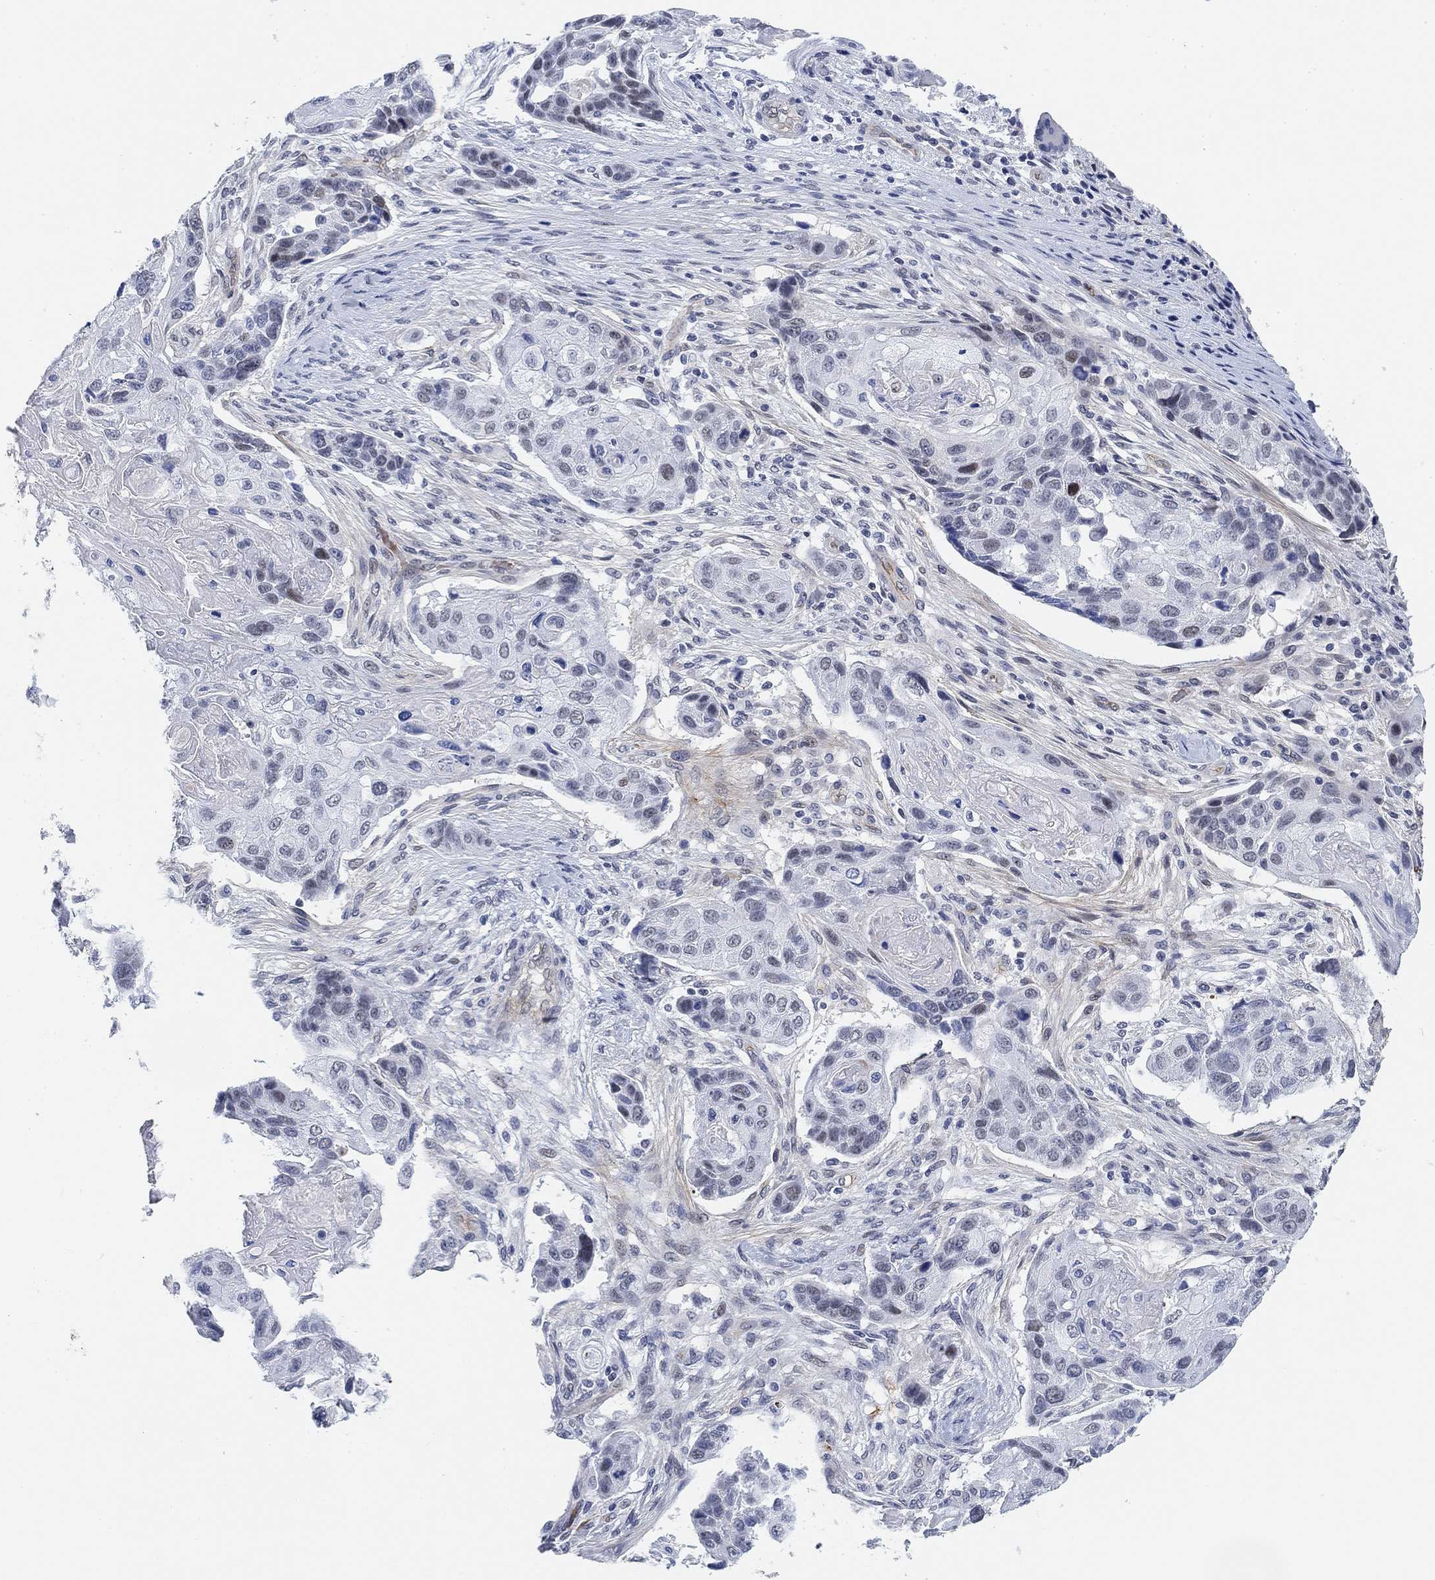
{"staining": {"intensity": "negative", "quantity": "none", "location": "none"}, "tissue": "lung cancer", "cell_type": "Tumor cells", "image_type": "cancer", "snomed": [{"axis": "morphology", "description": "Normal tissue, NOS"}, {"axis": "morphology", "description": "Squamous cell carcinoma, NOS"}, {"axis": "topography", "description": "Bronchus"}, {"axis": "topography", "description": "Lung"}], "caption": "Tumor cells show no significant protein positivity in lung cancer (squamous cell carcinoma).", "gene": "PAX6", "patient": {"sex": "male", "age": 69}}